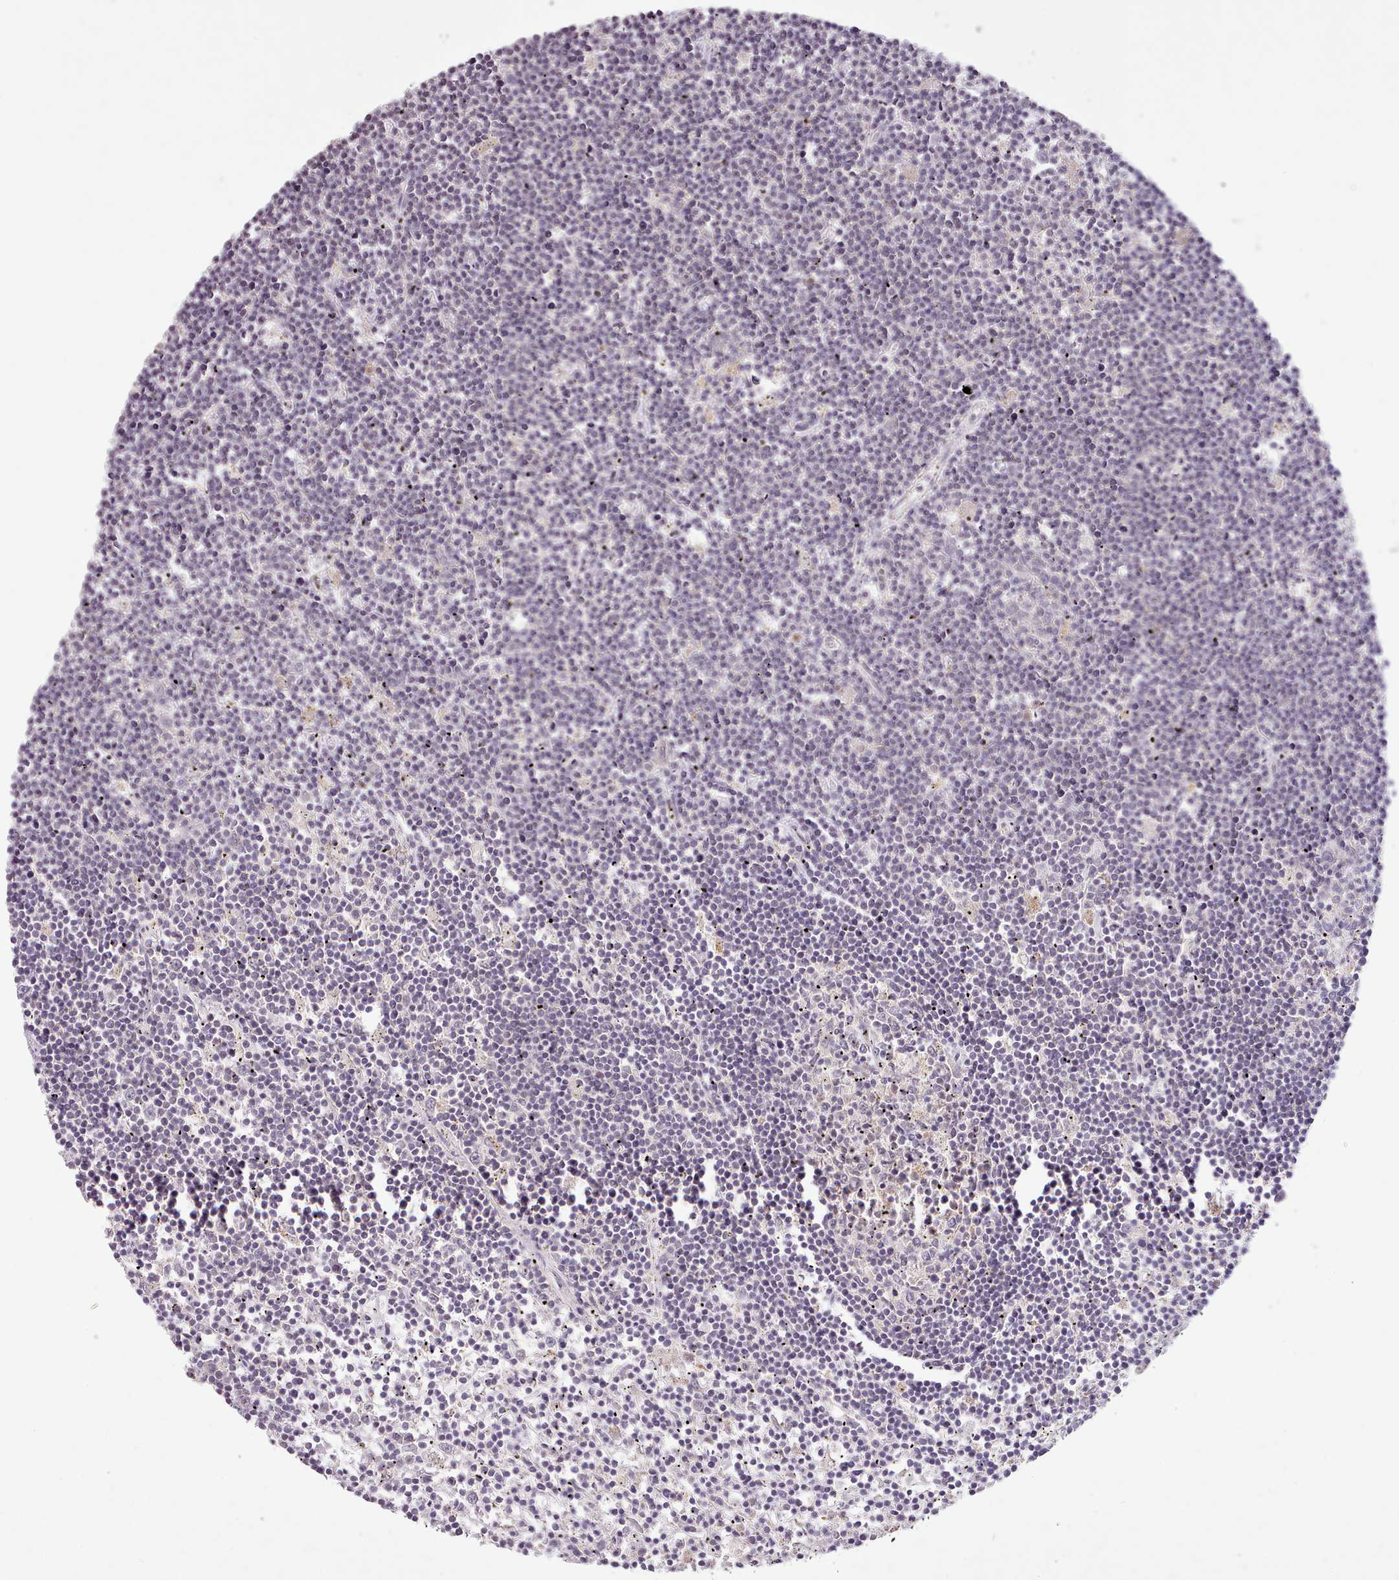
{"staining": {"intensity": "negative", "quantity": "none", "location": "none"}, "tissue": "lymphoma", "cell_type": "Tumor cells", "image_type": "cancer", "snomed": [{"axis": "morphology", "description": "Malignant lymphoma, non-Hodgkin's type, Low grade"}, {"axis": "topography", "description": "Spleen"}], "caption": "Immunohistochemistry (IHC) of lymphoma reveals no expression in tumor cells. (DAB (3,3'-diaminobenzidine) immunohistochemistry (IHC), high magnification).", "gene": "ZNF658", "patient": {"sex": "male", "age": 76}}